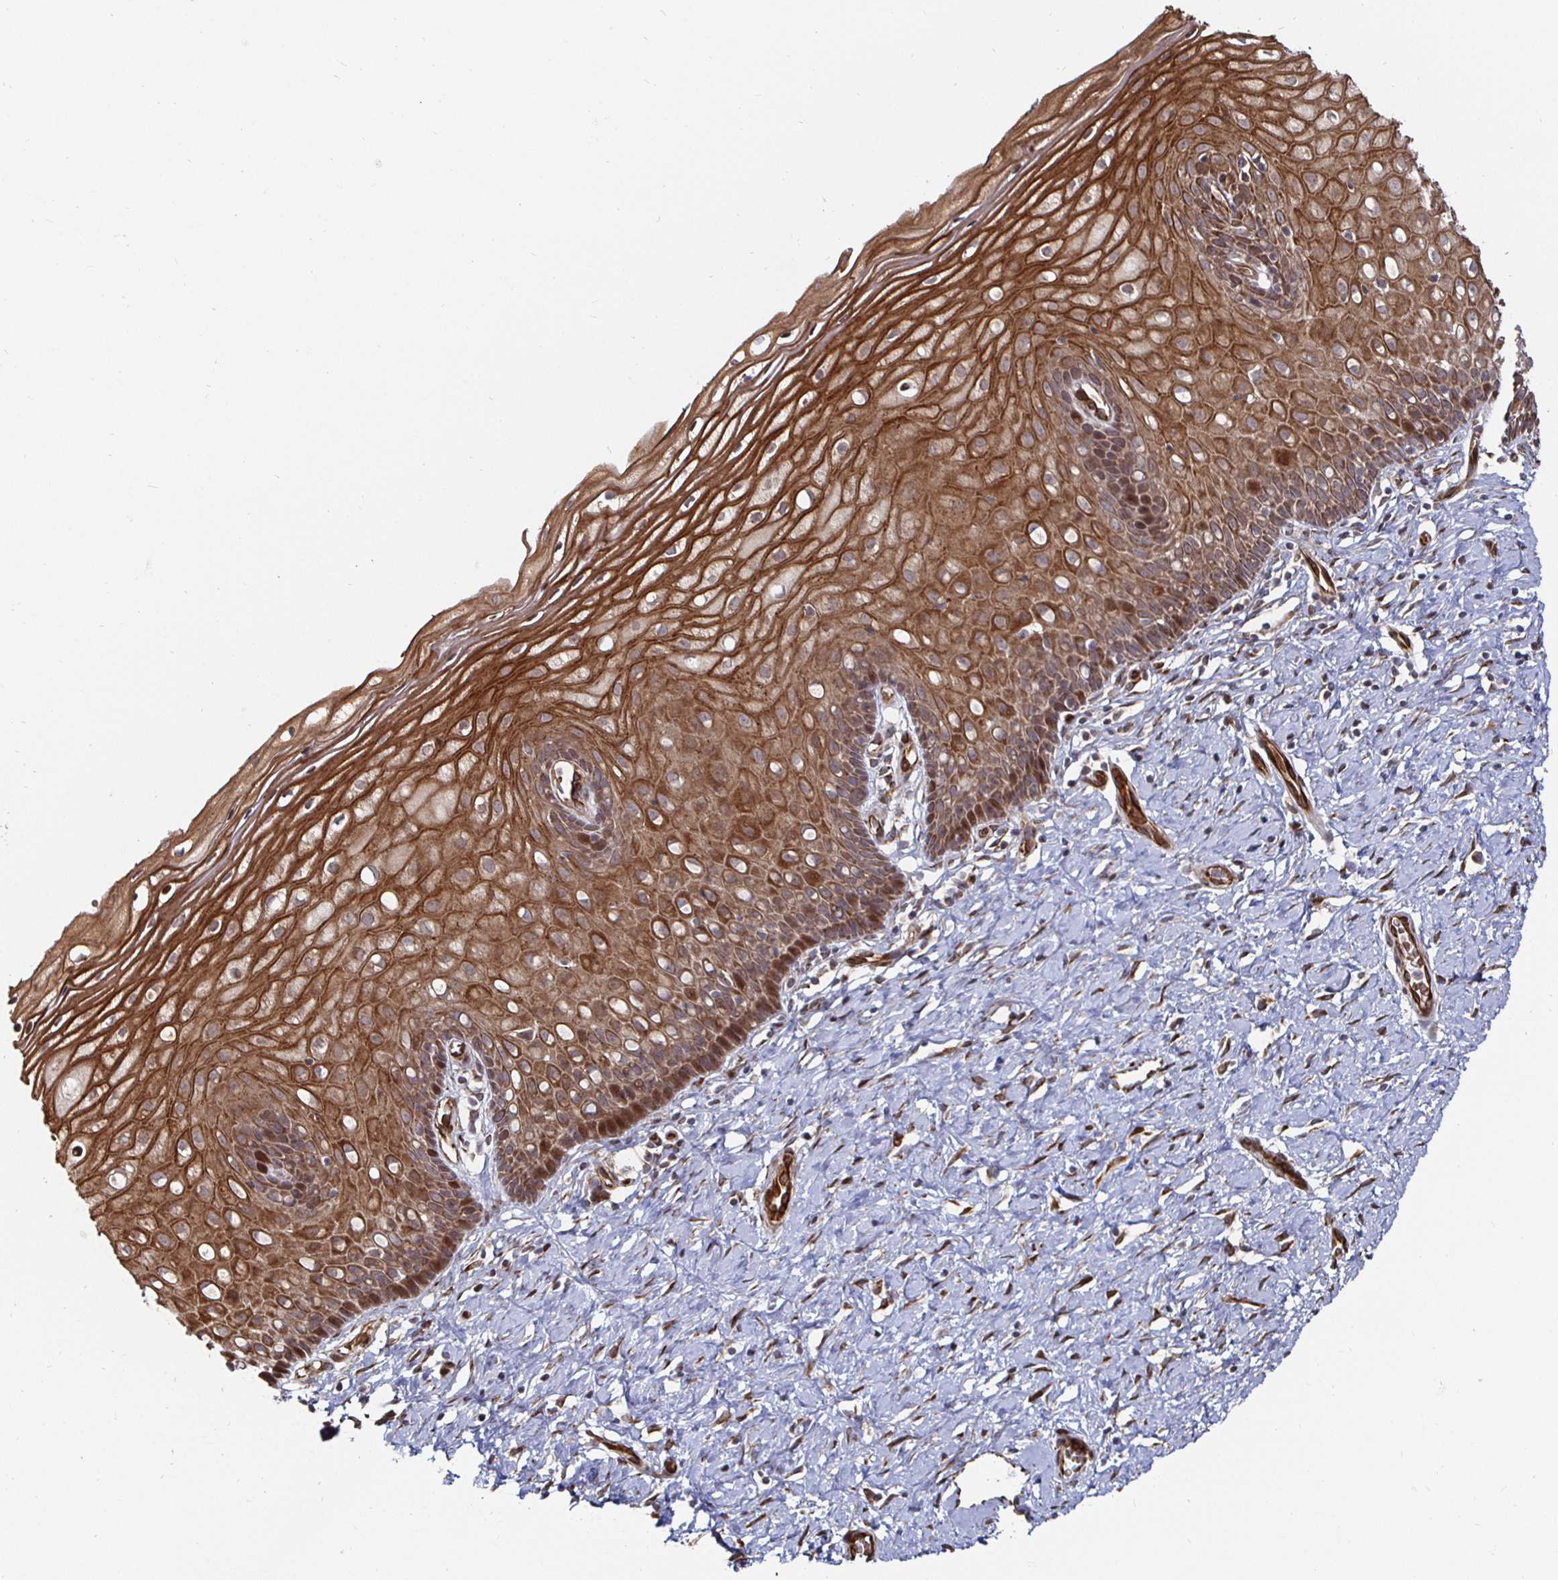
{"staining": {"intensity": "moderate", "quantity": ">75%", "location": "cytoplasmic/membranous"}, "tissue": "cervix", "cell_type": "Glandular cells", "image_type": "normal", "snomed": [{"axis": "morphology", "description": "Normal tissue, NOS"}, {"axis": "topography", "description": "Cervix"}], "caption": "Approximately >75% of glandular cells in normal human cervix demonstrate moderate cytoplasmic/membranous protein staining as visualized by brown immunohistochemical staining.", "gene": "TBKBP1", "patient": {"sex": "female", "age": 37}}